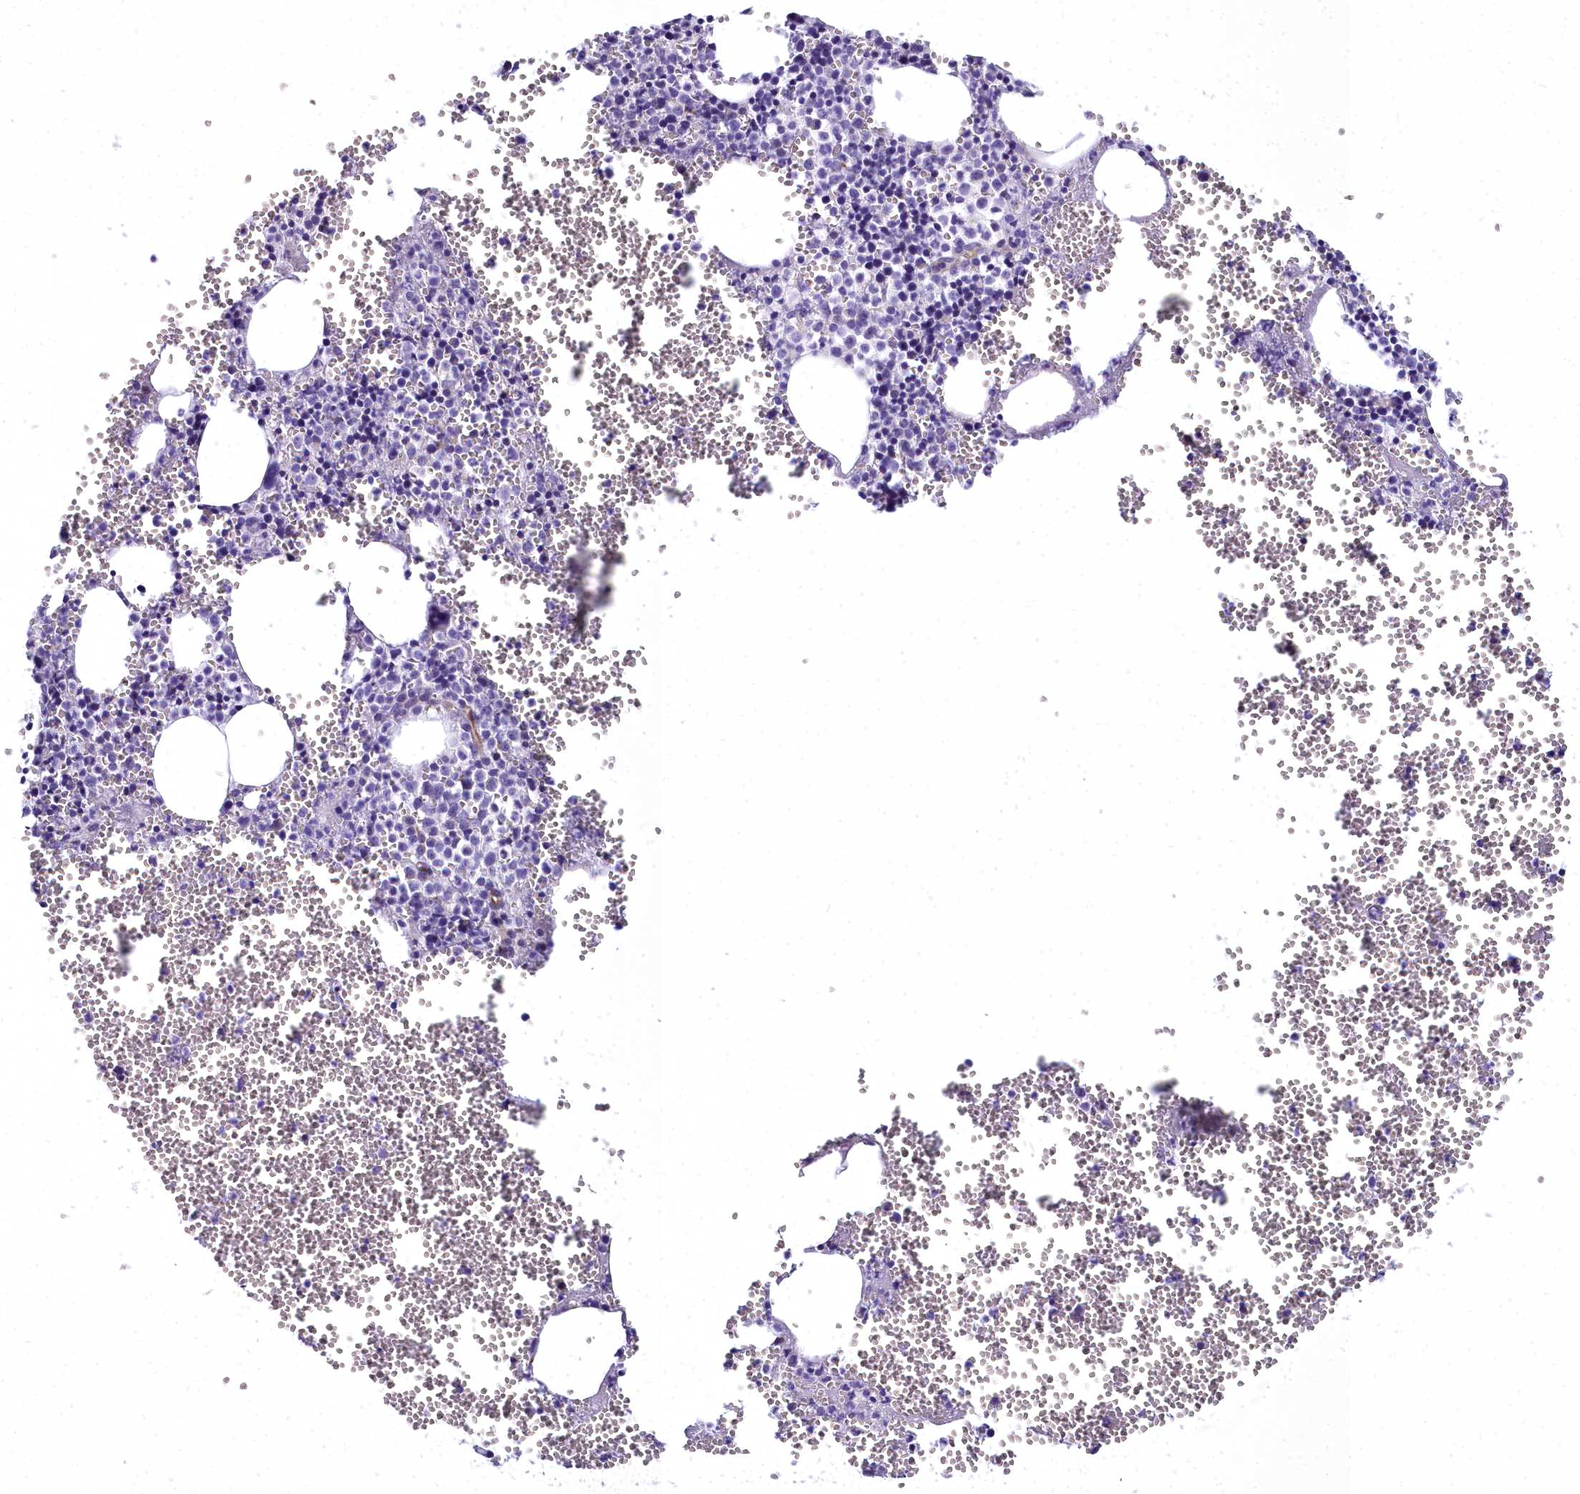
{"staining": {"intensity": "negative", "quantity": "none", "location": "none"}, "tissue": "bone marrow", "cell_type": "Hematopoietic cells", "image_type": "normal", "snomed": [{"axis": "morphology", "description": "Normal tissue, NOS"}, {"axis": "topography", "description": "Bone marrow"}], "caption": "Immunohistochemistry image of benign bone marrow stained for a protein (brown), which demonstrates no positivity in hematopoietic cells.", "gene": "TIMM22", "patient": {"sex": "female", "age": 77}}